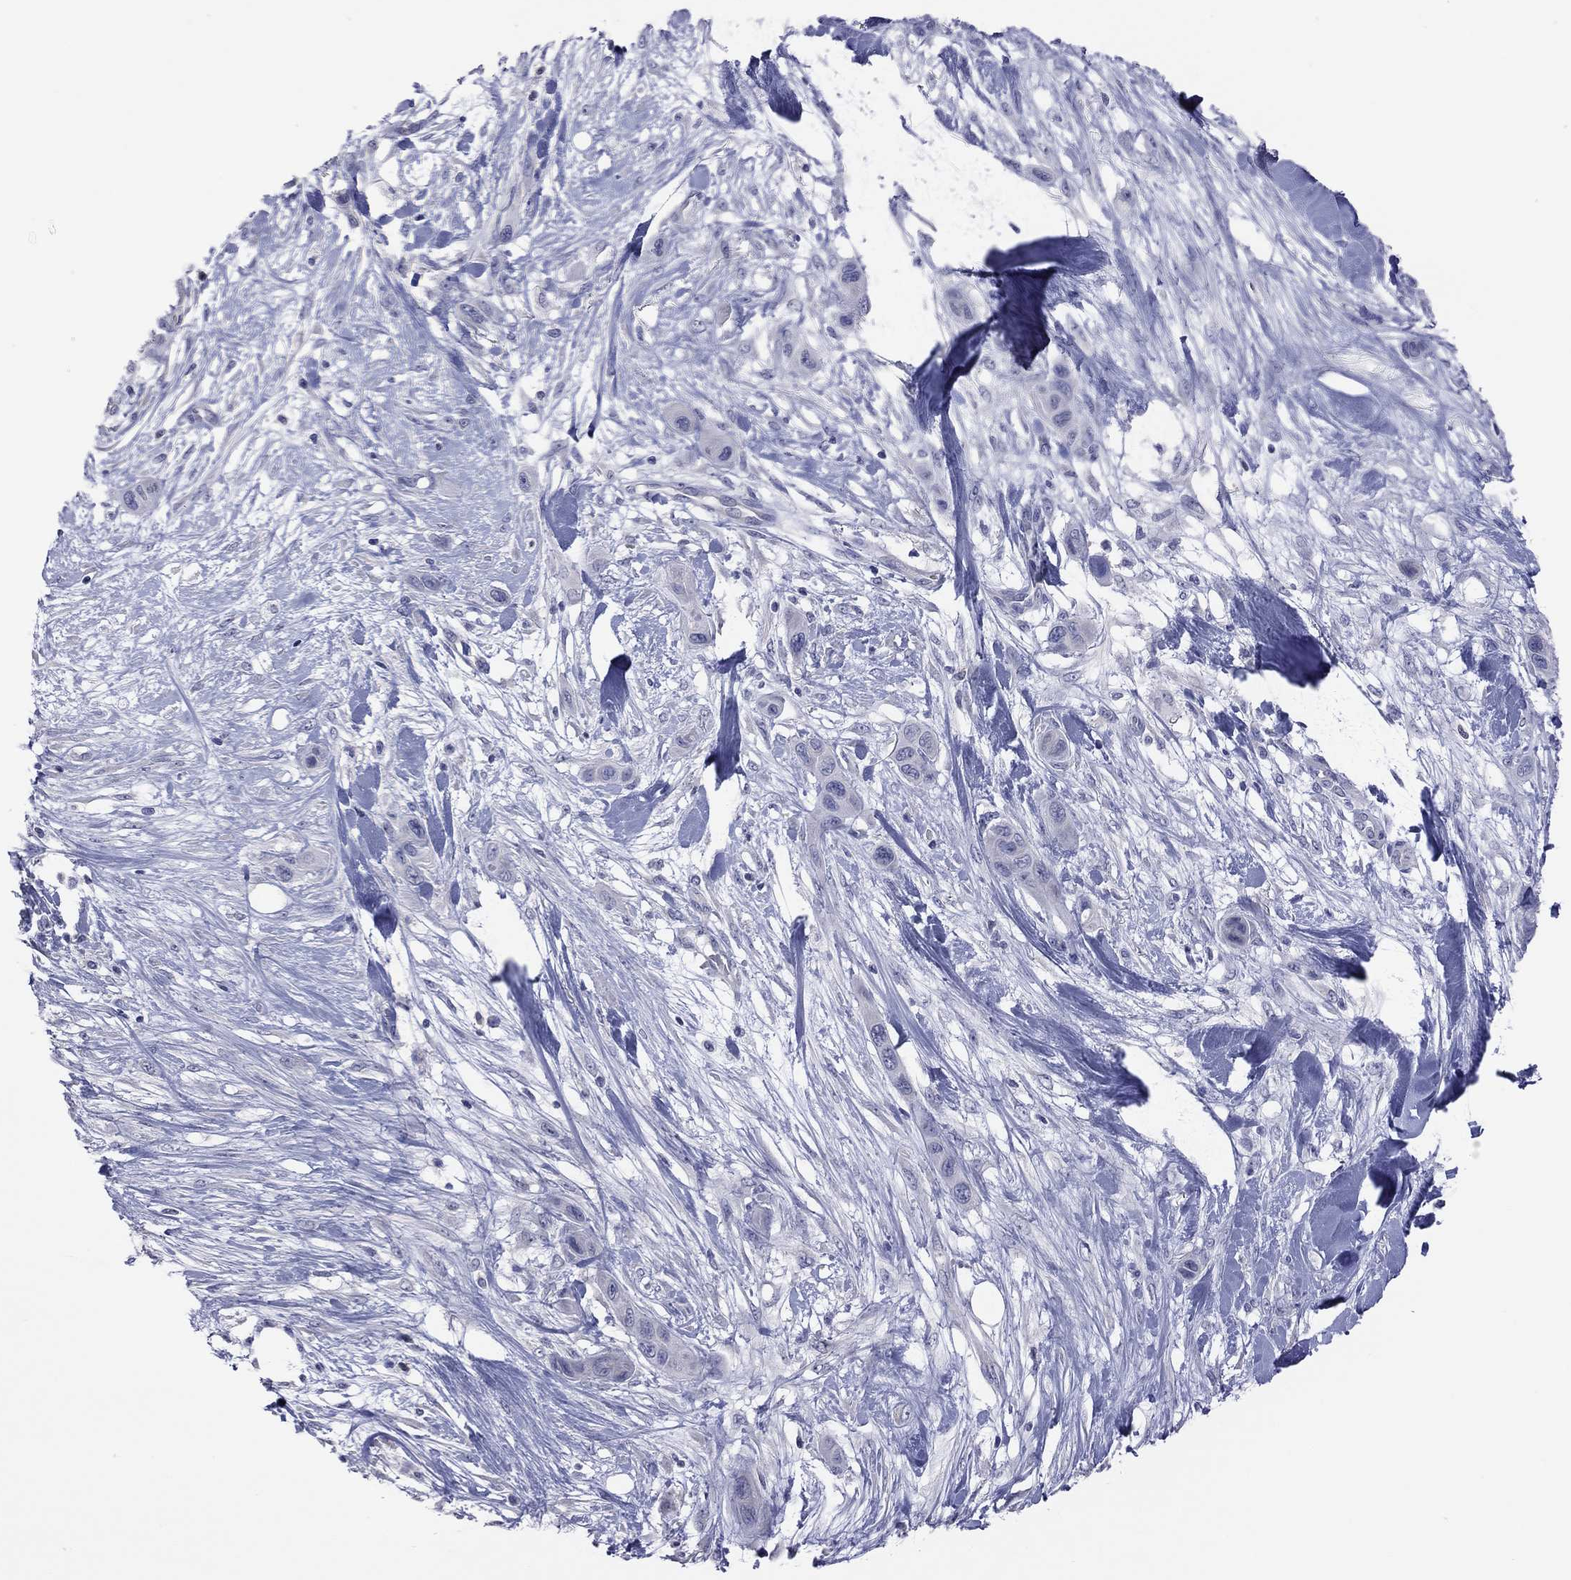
{"staining": {"intensity": "negative", "quantity": "none", "location": "none"}, "tissue": "skin cancer", "cell_type": "Tumor cells", "image_type": "cancer", "snomed": [{"axis": "morphology", "description": "Squamous cell carcinoma, NOS"}, {"axis": "topography", "description": "Skin"}], "caption": "Immunohistochemistry (IHC) micrograph of squamous cell carcinoma (skin) stained for a protein (brown), which demonstrates no positivity in tumor cells. (DAB IHC visualized using brightfield microscopy, high magnification).", "gene": "HYLS1", "patient": {"sex": "male", "age": 79}}